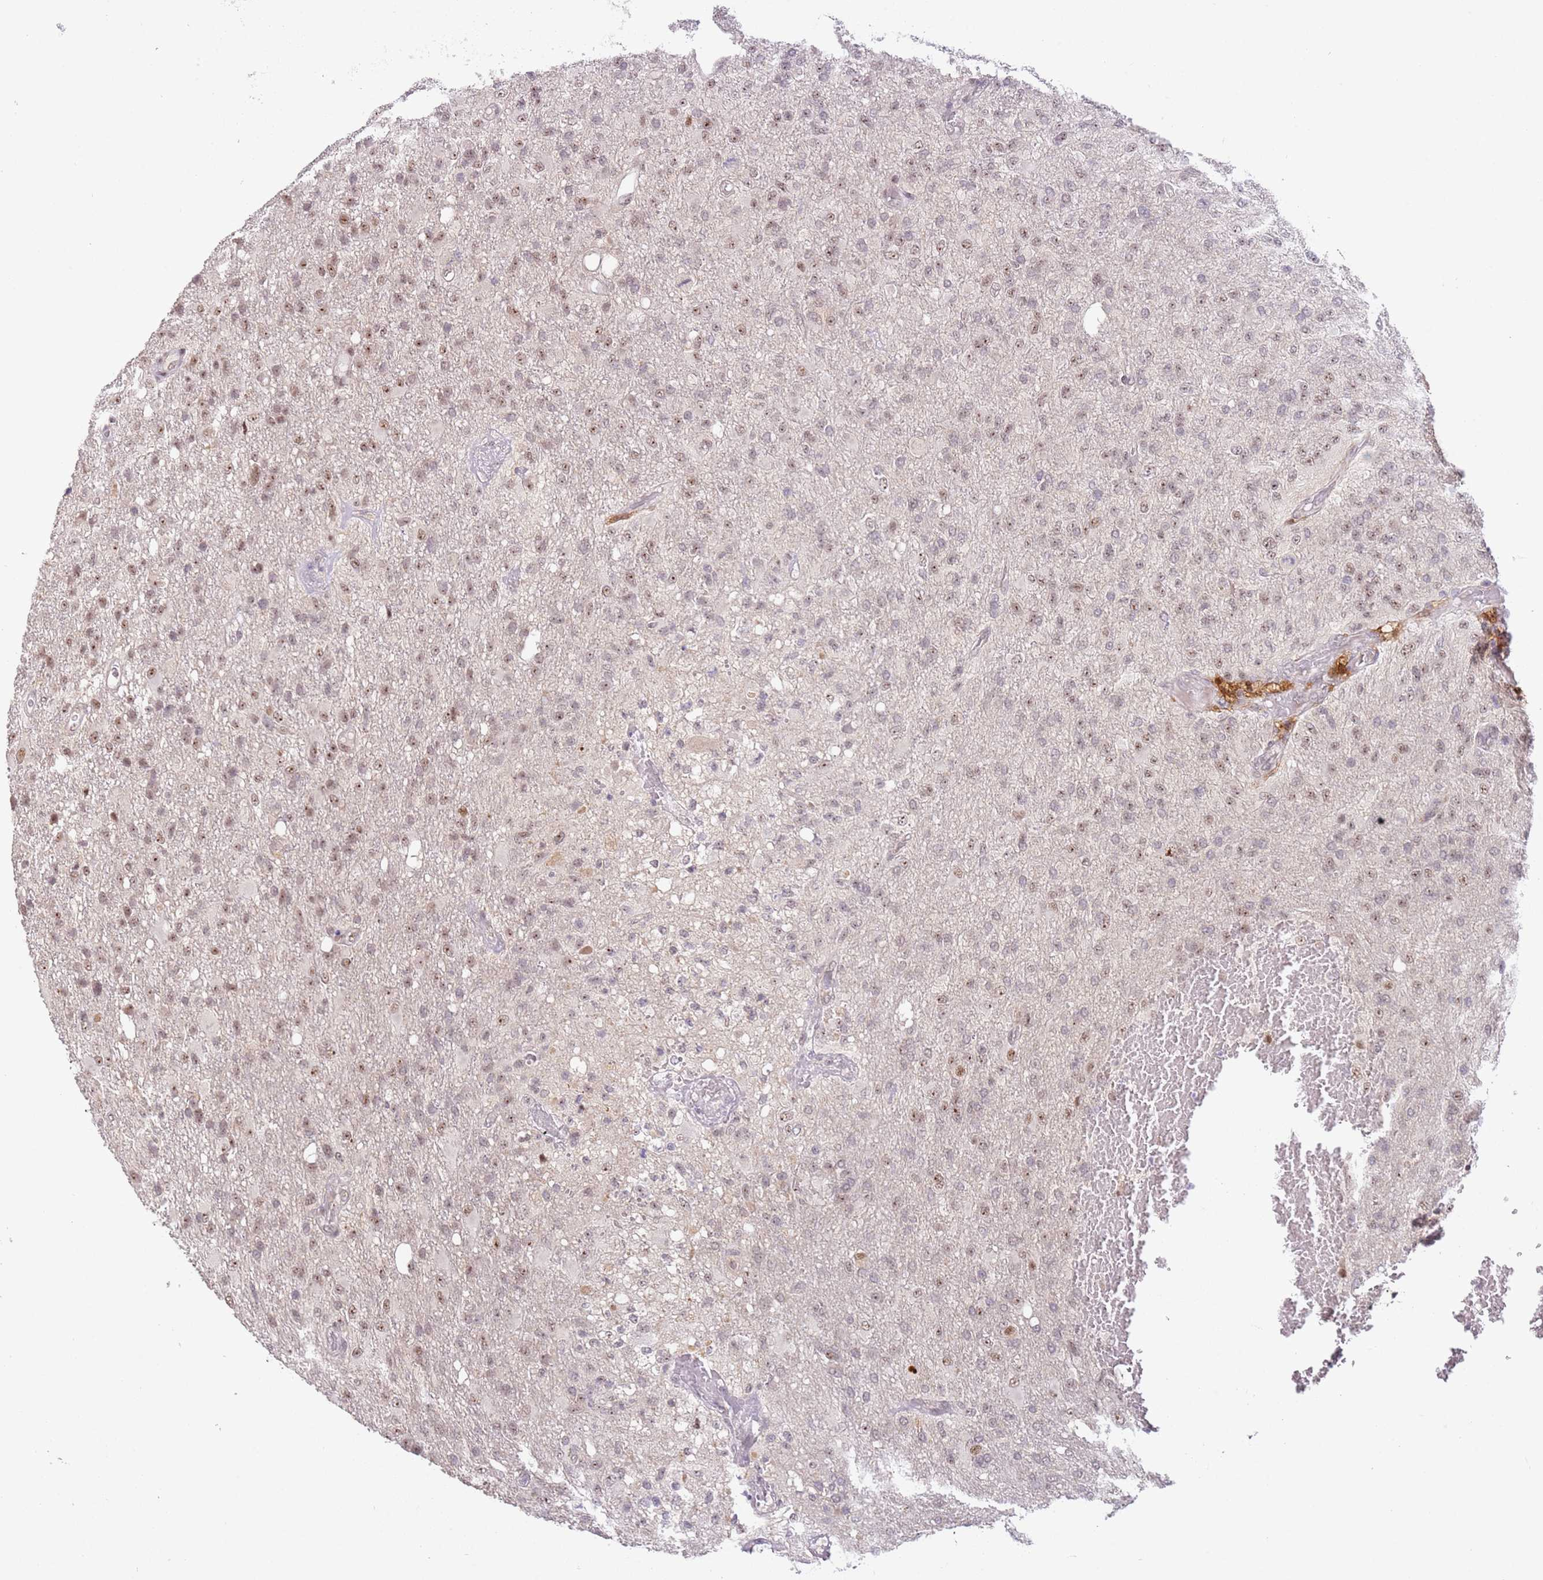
{"staining": {"intensity": "moderate", "quantity": "<25%", "location": "nuclear"}, "tissue": "glioma", "cell_type": "Tumor cells", "image_type": "cancer", "snomed": [{"axis": "morphology", "description": "Glioma, malignant, High grade"}, {"axis": "topography", "description": "Brain"}], "caption": "An image of glioma stained for a protein demonstrates moderate nuclear brown staining in tumor cells.", "gene": "LGALSL", "patient": {"sex": "female", "age": 74}}